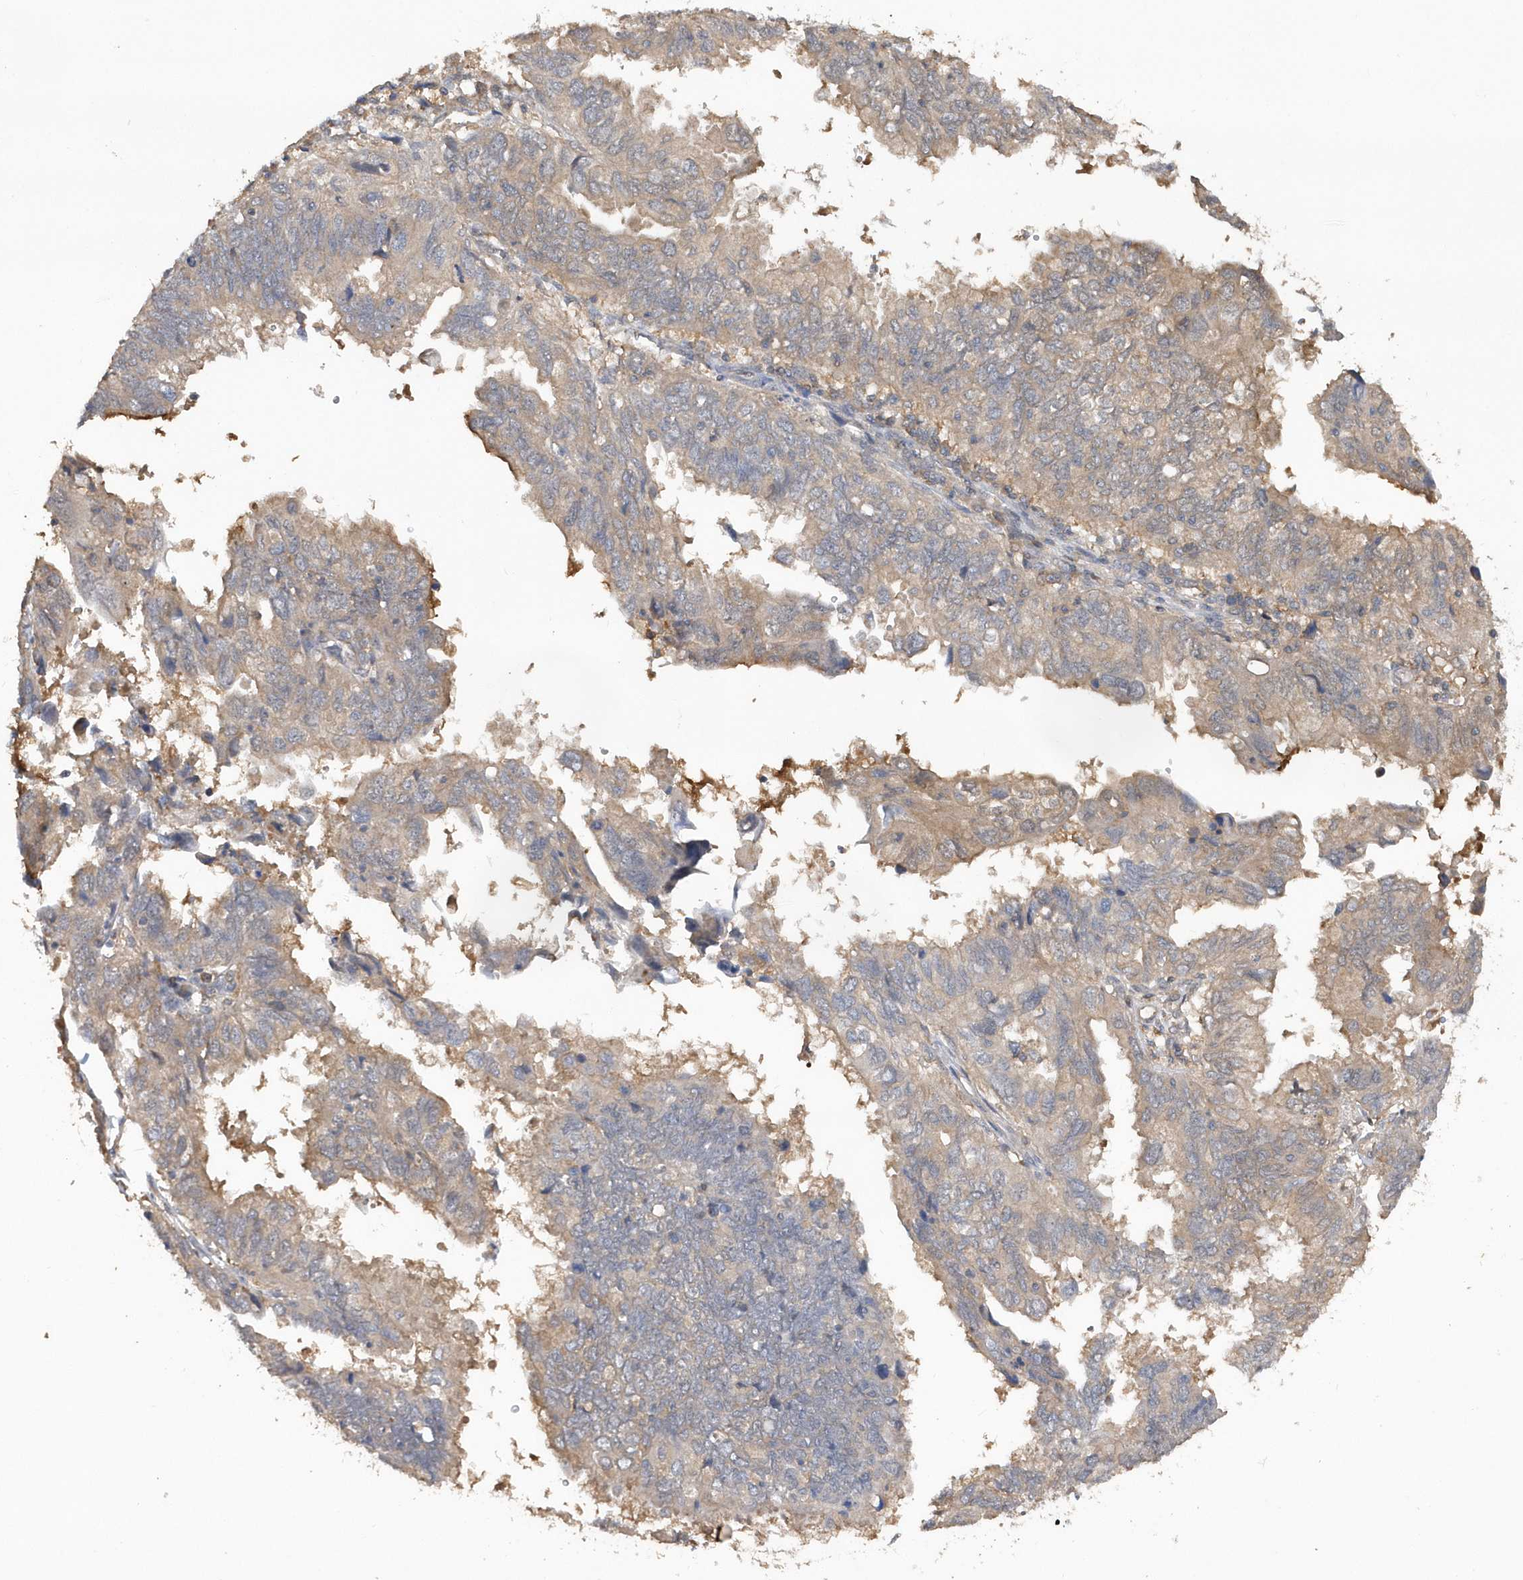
{"staining": {"intensity": "weak", "quantity": "<25%", "location": "cytoplasmic/membranous"}, "tissue": "endometrial cancer", "cell_type": "Tumor cells", "image_type": "cancer", "snomed": [{"axis": "morphology", "description": "Adenocarcinoma, NOS"}, {"axis": "topography", "description": "Uterus"}], "caption": "Immunohistochemistry micrograph of human endometrial cancer (adenocarcinoma) stained for a protein (brown), which displays no expression in tumor cells.", "gene": "RPE", "patient": {"sex": "female", "age": 77}}